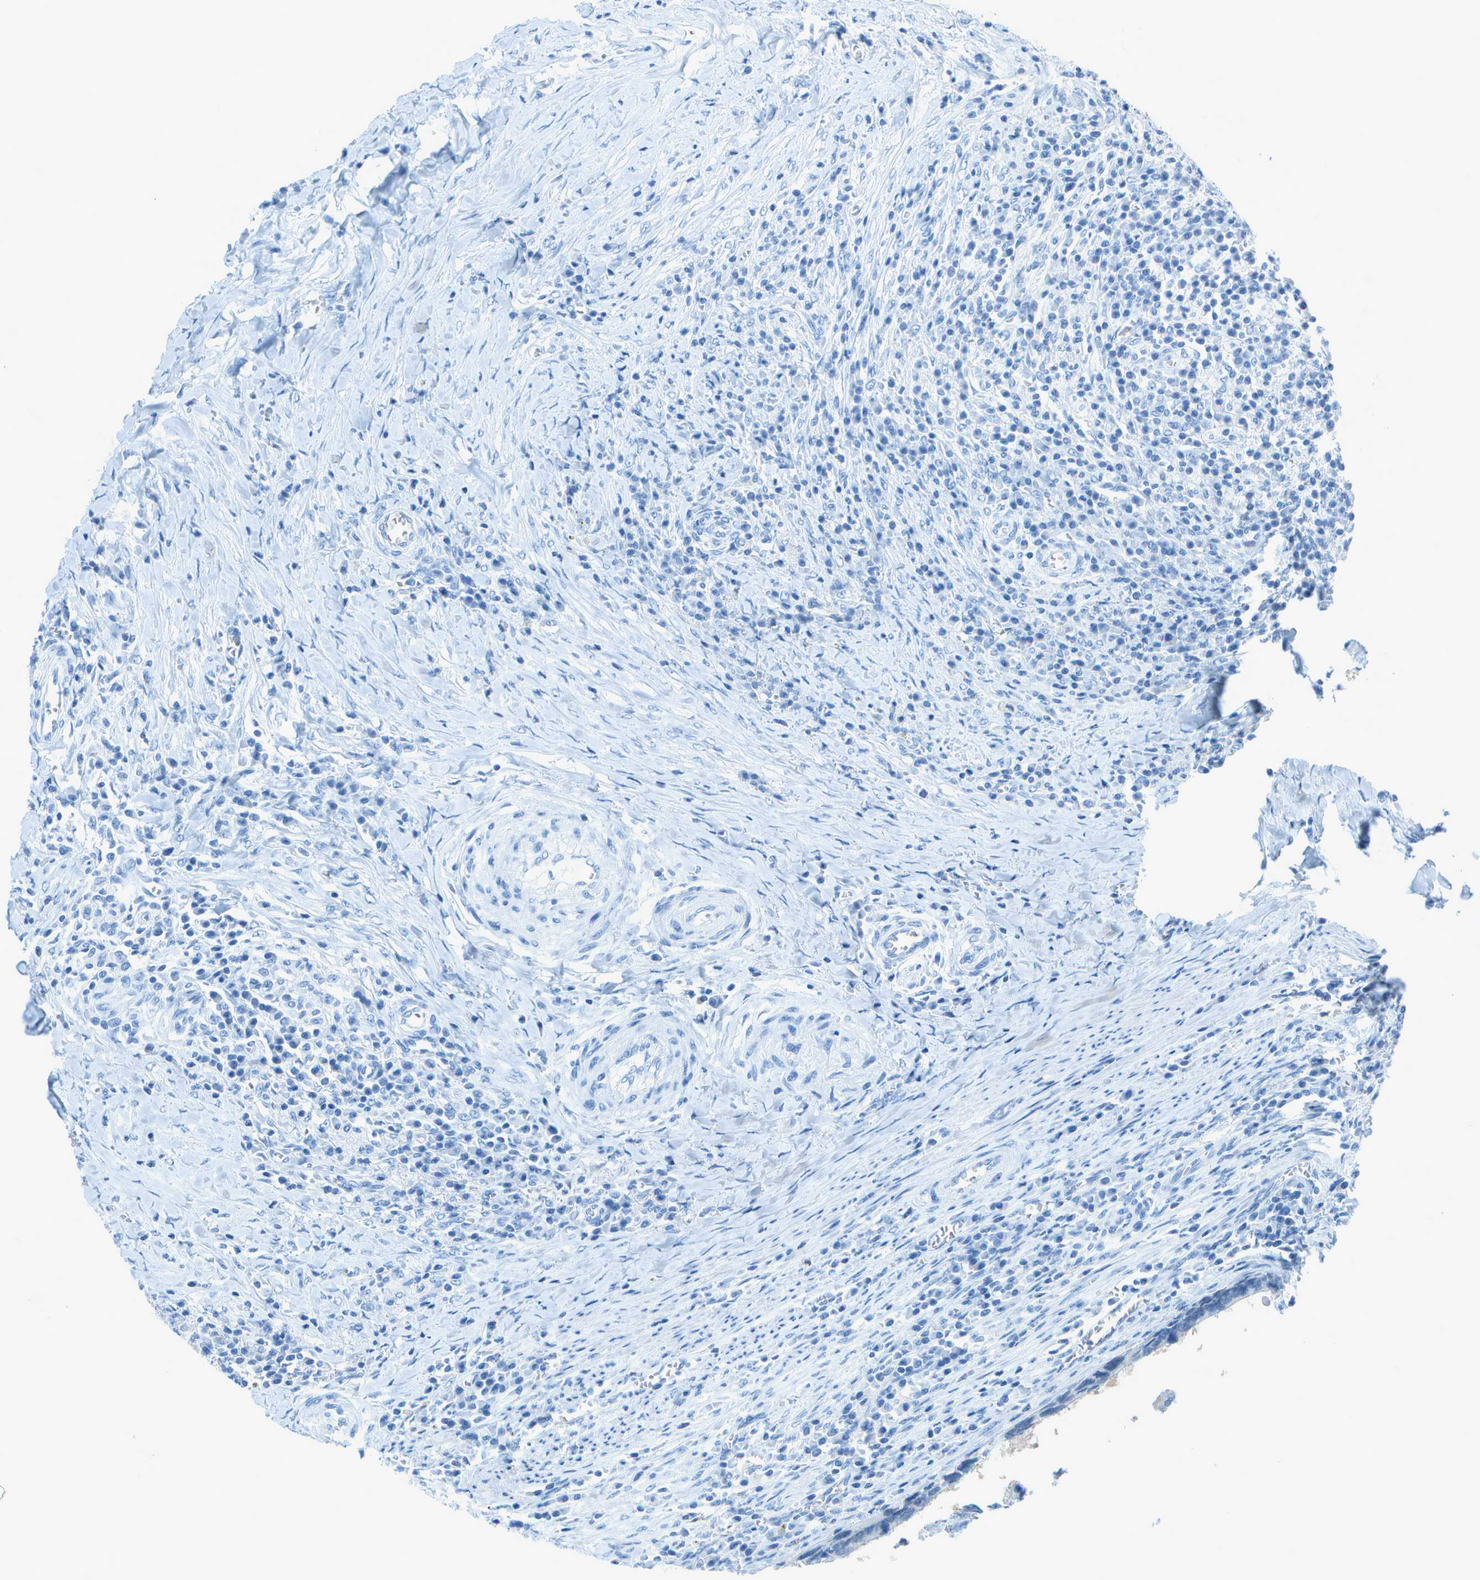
{"staining": {"intensity": "negative", "quantity": "none", "location": "none"}, "tissue": "colorectal cancer", "cell_type": "Tumor cells", "image_type": "cancer", "snomed": [{"axis": "morphology", "description": "Adenocarcinoma, NOS"}, {"axis": "topography", "description": "Colon"}], "caption": "The micrograph exhibits no significant staining in tumor cells of colorectal cancer (adenocarcinoma). The staining is performed using DAB brown chromogen with nuclei counter-stained in using hematoxylin.", "gene": "ASL", "patient": {"sex": "male", "age": 72}}